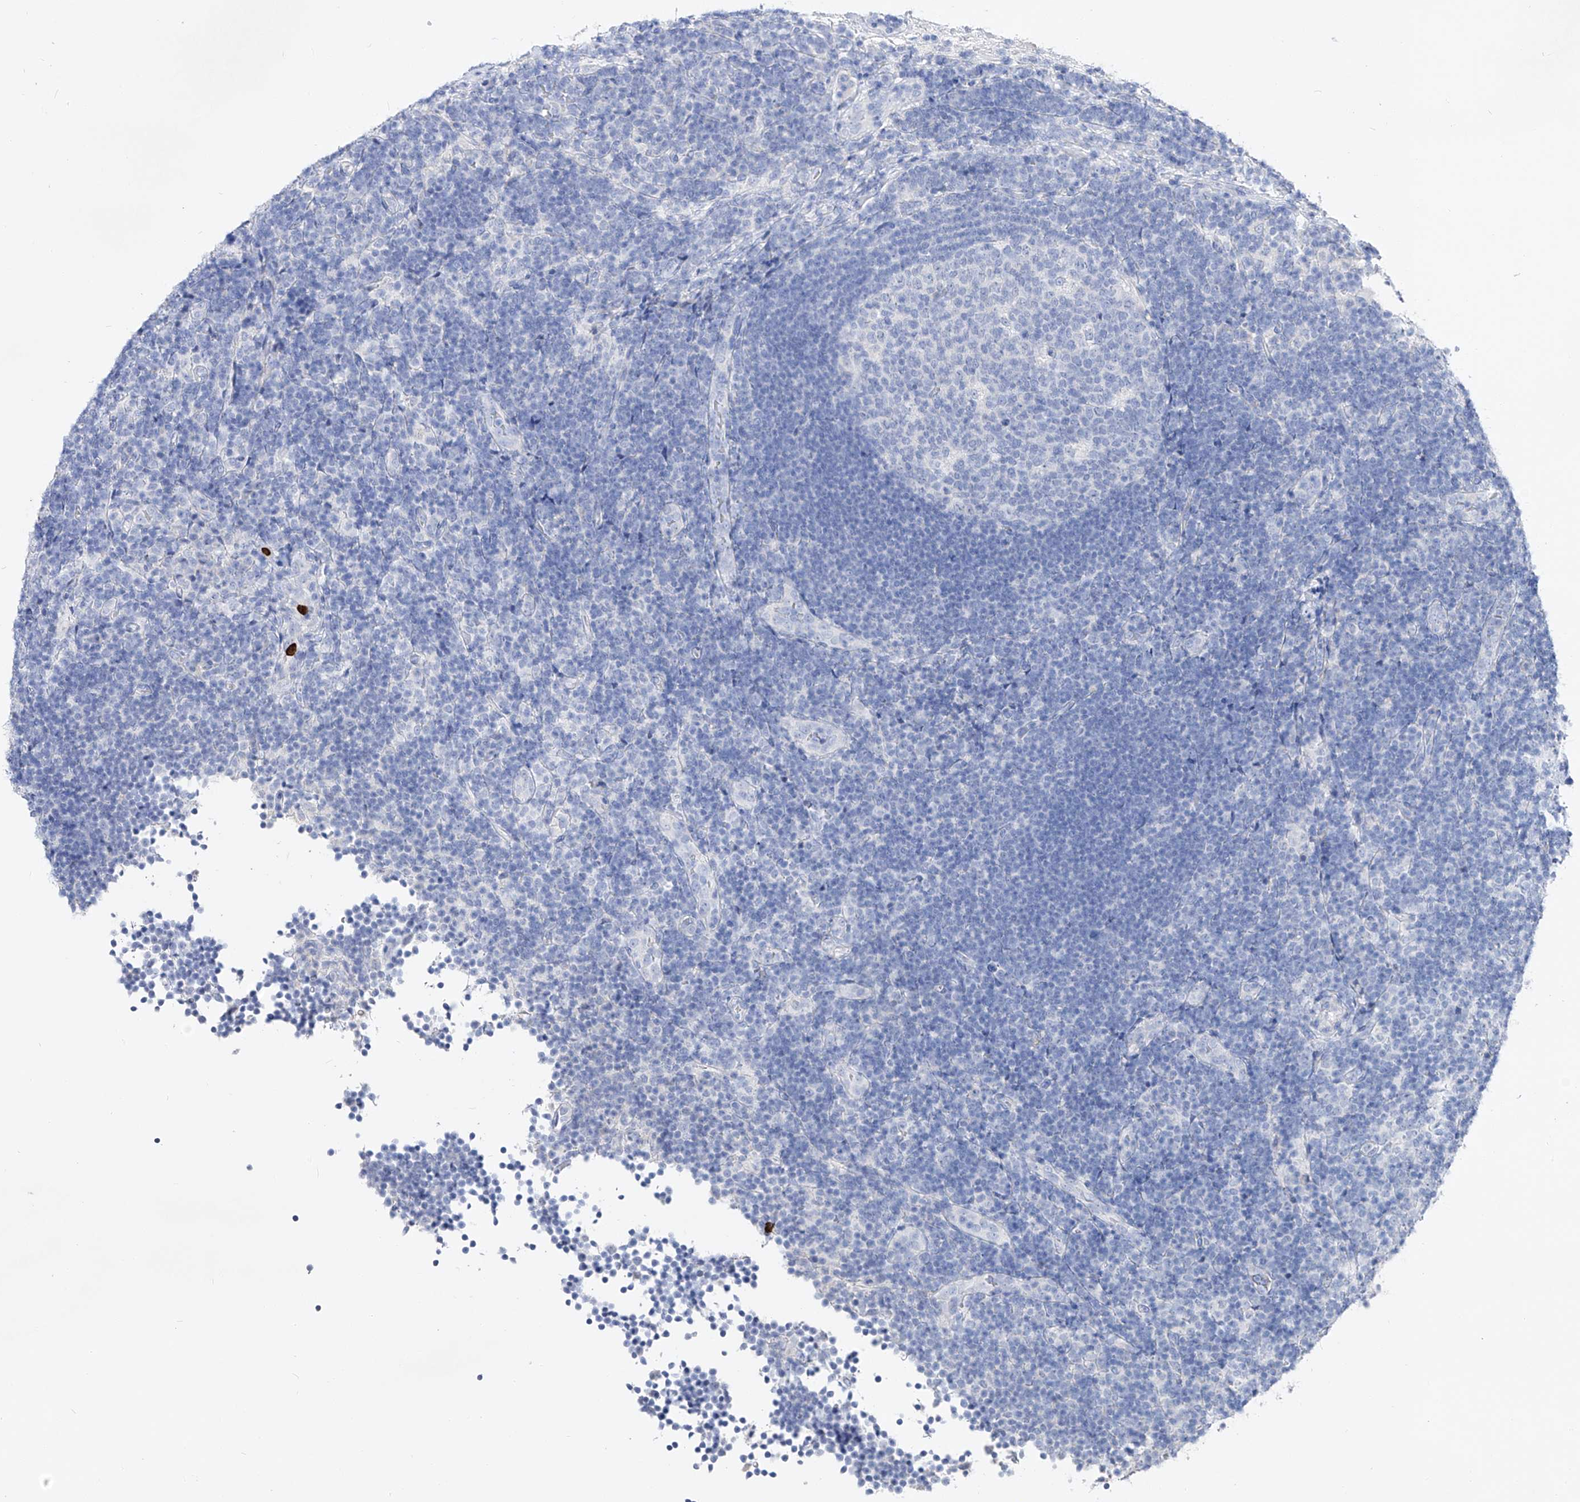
{"staining": {"intensity": "negative", "quantity": "none", "location": "none"}, "tissue": "lymph node", "cell_type": "Germinal center cells", "image_type": "normal", "snomed": [{"axis": "morphology", "description": "Normal tissue, NOS"}, {"axis": "topography", "description": "Lymph node"}], "caption": "The micrograph displays no significant expression in germinal center cells of lymph node.", "gene": "FRS3", "patient": {"sex": "female", "age": 22}}